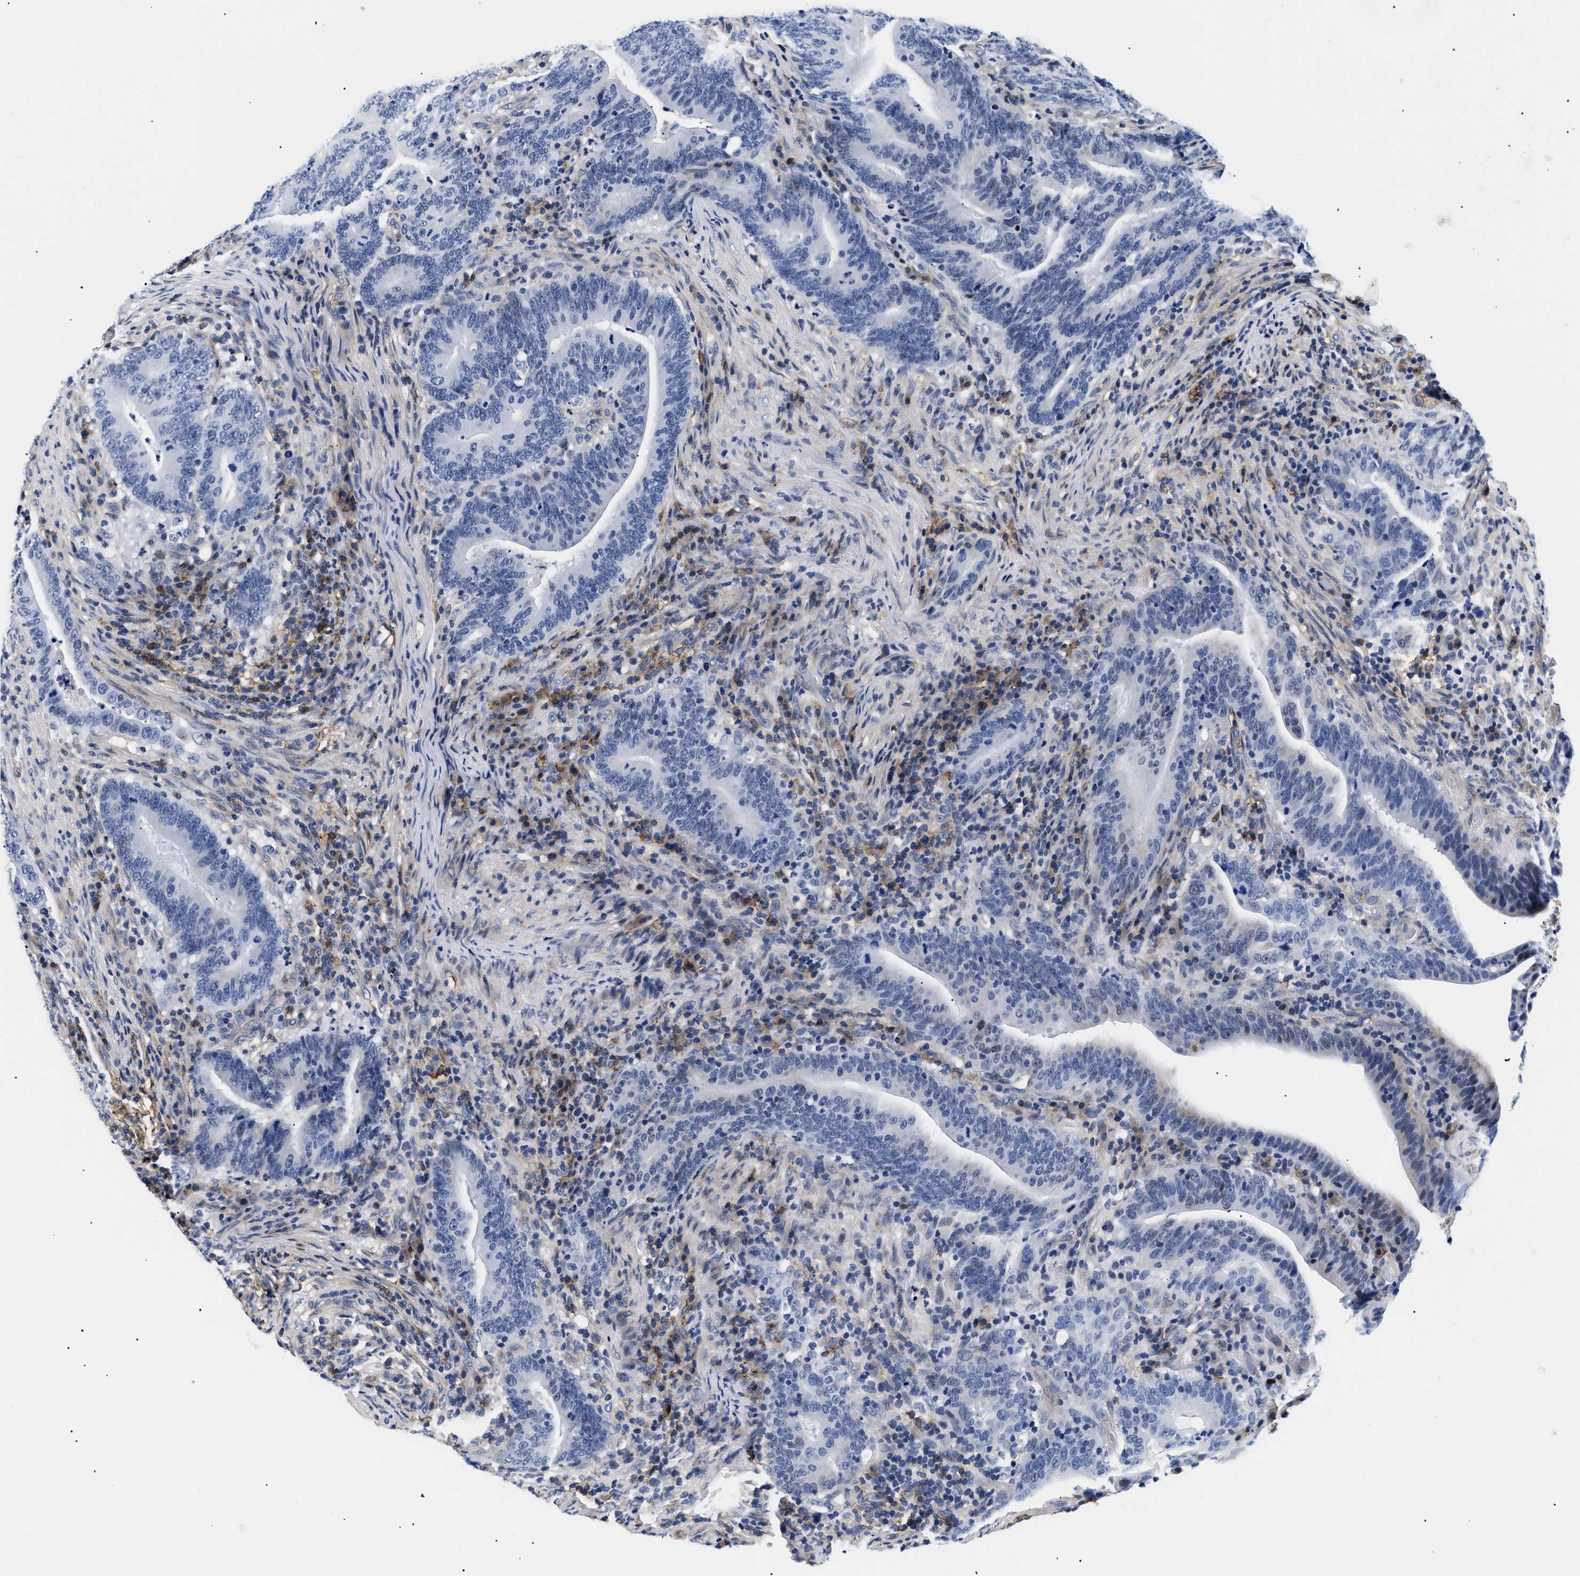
{"staining": {"intensity": "negative", "quantity": "none", "location": "none"}, "tissue": "colorectal cancer", "cell_type": "Tumor cells", "image_type": "cancer", "snomed": [{"axis": "morphology", "description": "Adenocarcinoma, NOS"}, {"axis": "topography", "description": "Colon"}], "caption": "This is an IHC image of colorectal adenocarcinoma. There is no staining in tumor cells.", "gene": "SHD", "patient": {"sex": "female", "age": 66}}